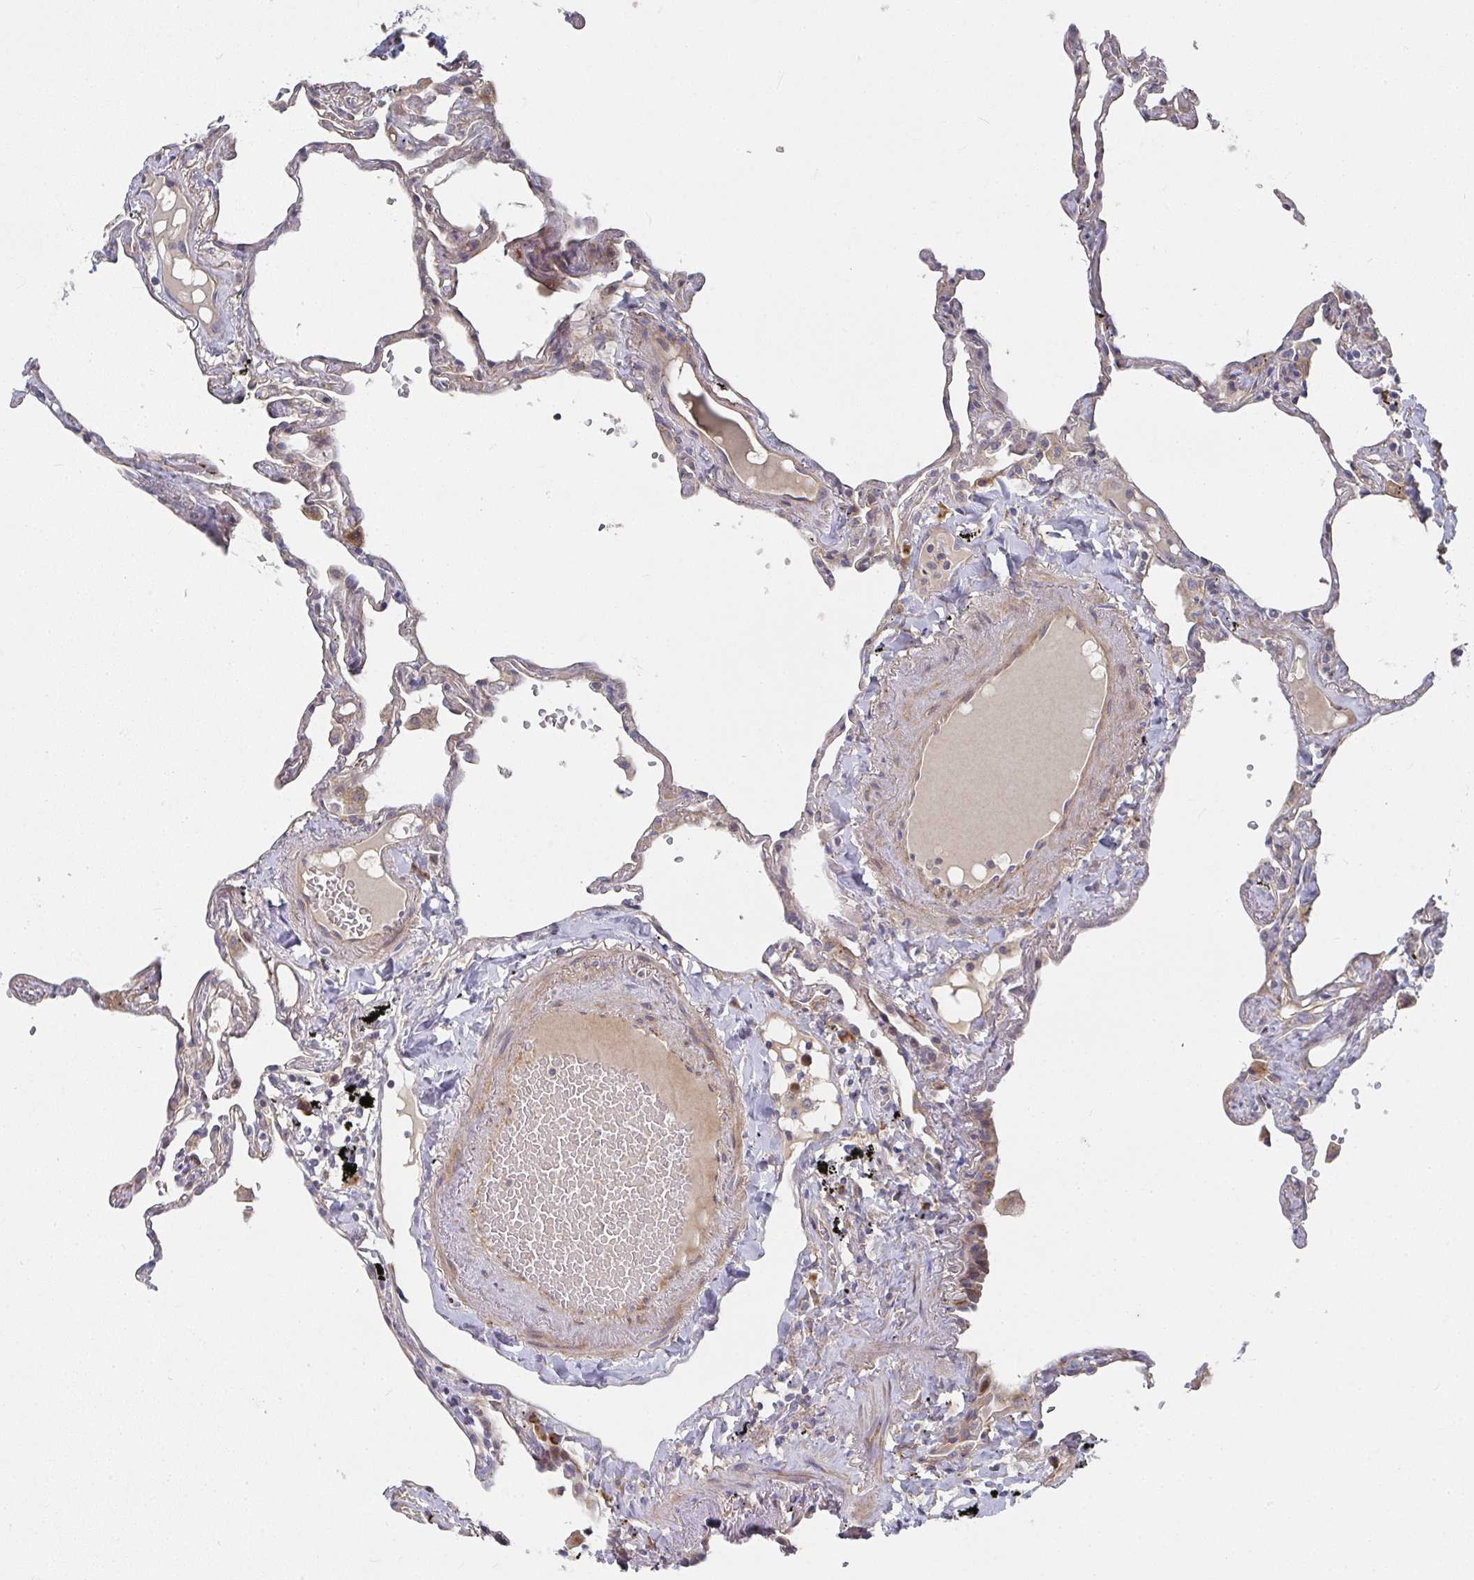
{"staining": {"intensity": "moderate", "quantity": "25%-75%", "location": "cytoplasmic/membranous"}, "tissue": "lung", "cell_type": "Alveolar cells", "image_type": "normal", "snomed": [{"axis": "morphology", "description": "Normal tissue, NOS"}, {"axis": "topography", "description": "Lung"}], "caption": "Immunohistochemical staining of benign human lung displays 25%-75% levels of moderate cytoplasmic/membranous protein positivity in approximately 25%-75% of alveolar cells.", "gene": "RHEBL1", "patient": {"sex": "female", "age": 67}}